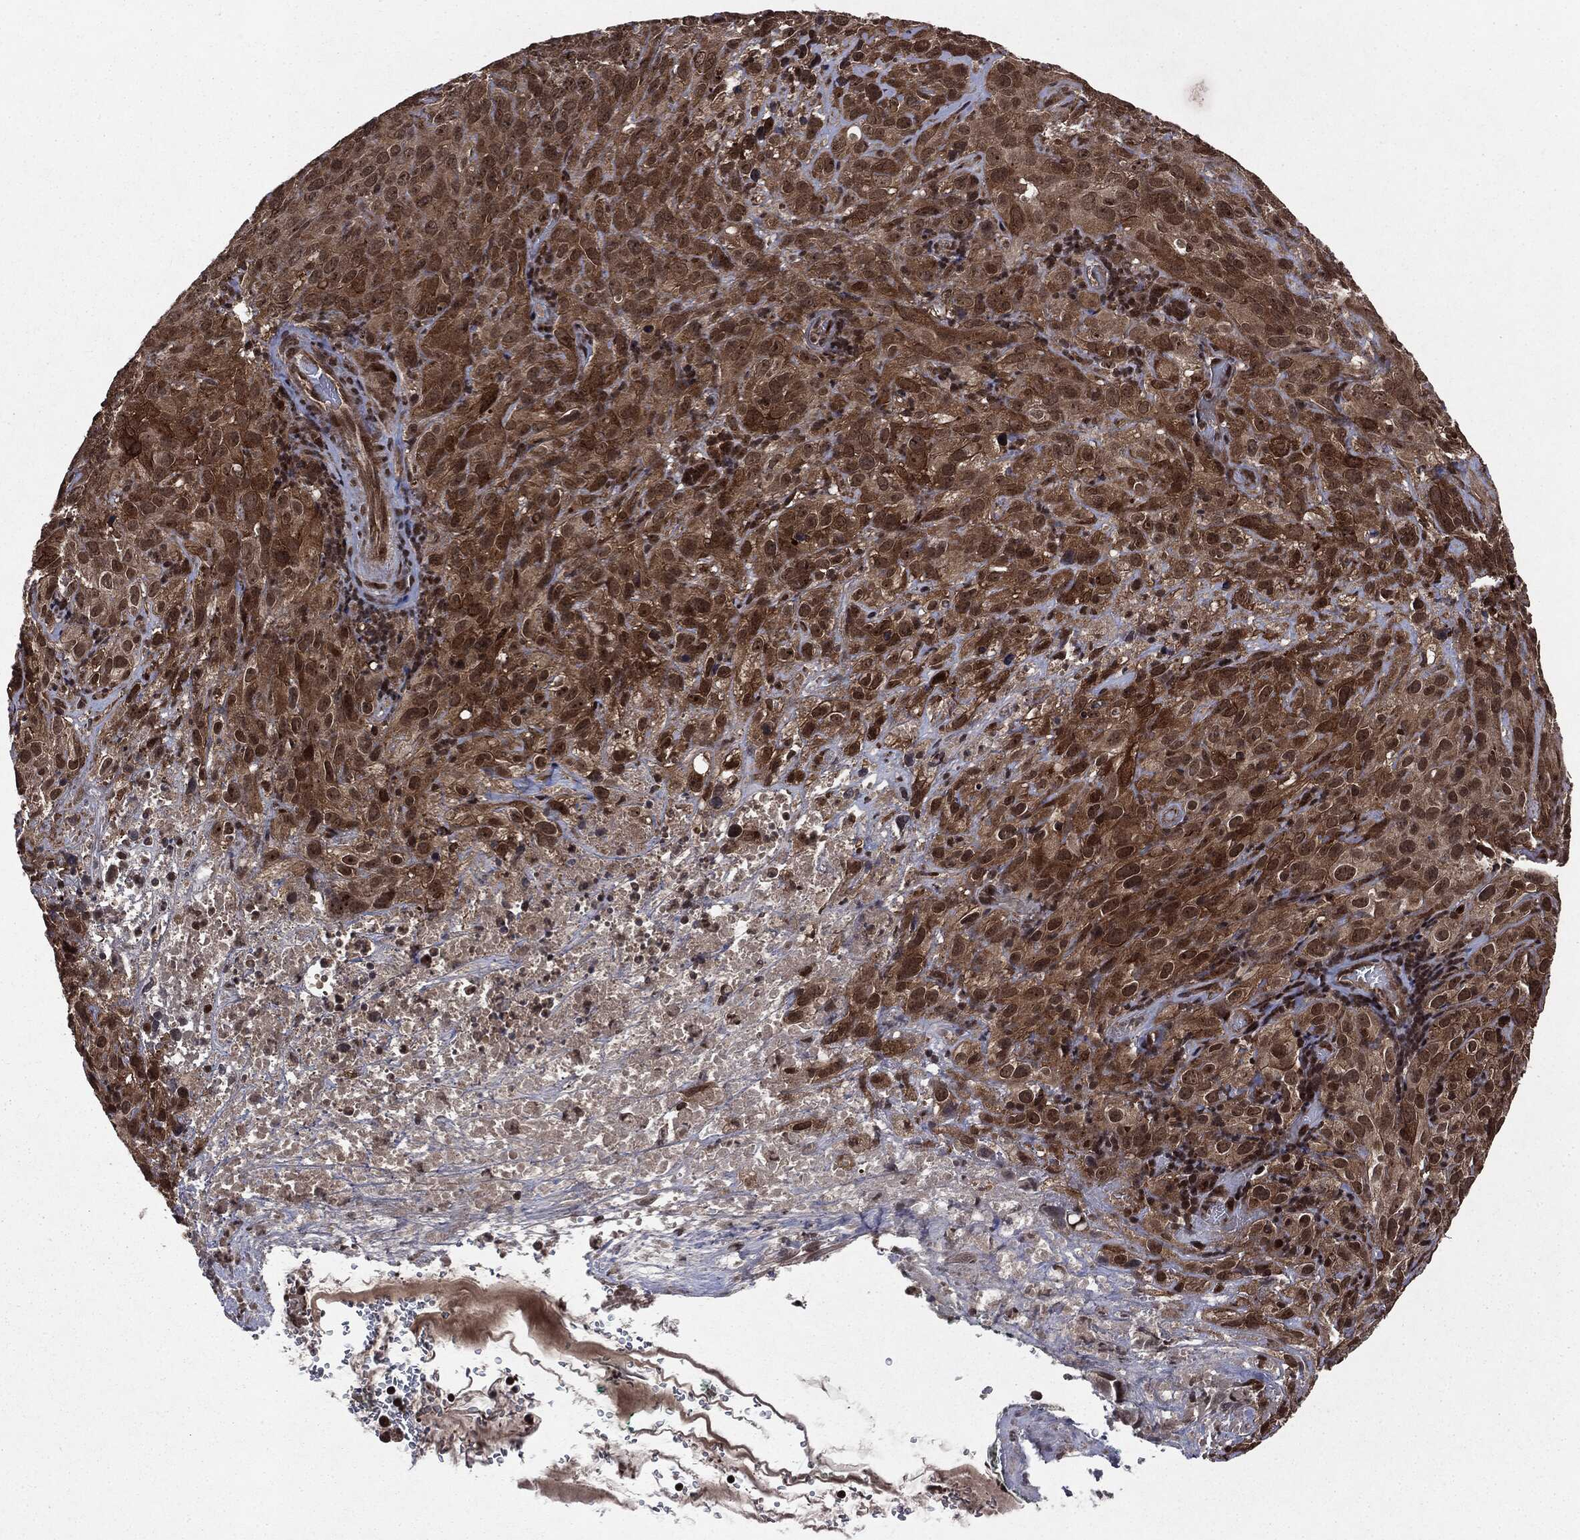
{"staining": {"intensity": "strong", "quantity": "25%-75%", "location": "cytoplasmic/membranous,nuclear"}, "tissue": "cervical cancer", "cell_type": "Tumor cells", "image_type": "cancer", "snomed": [{"axis": "morphology", "description": "Squamous cell carcinoma, NOS"}, {"axis": "topography", "description": "Cervix"}], "caption": "Approximately 25%-75% of tumor cells in cervical squamous cell carcinoma reveal strong cytoplasmic/membranous and nuclear protein staining as visualized by brown immunohistochemical staining.", "gene": "STAU2", "patient": {"sex": "female", "age": 51}}